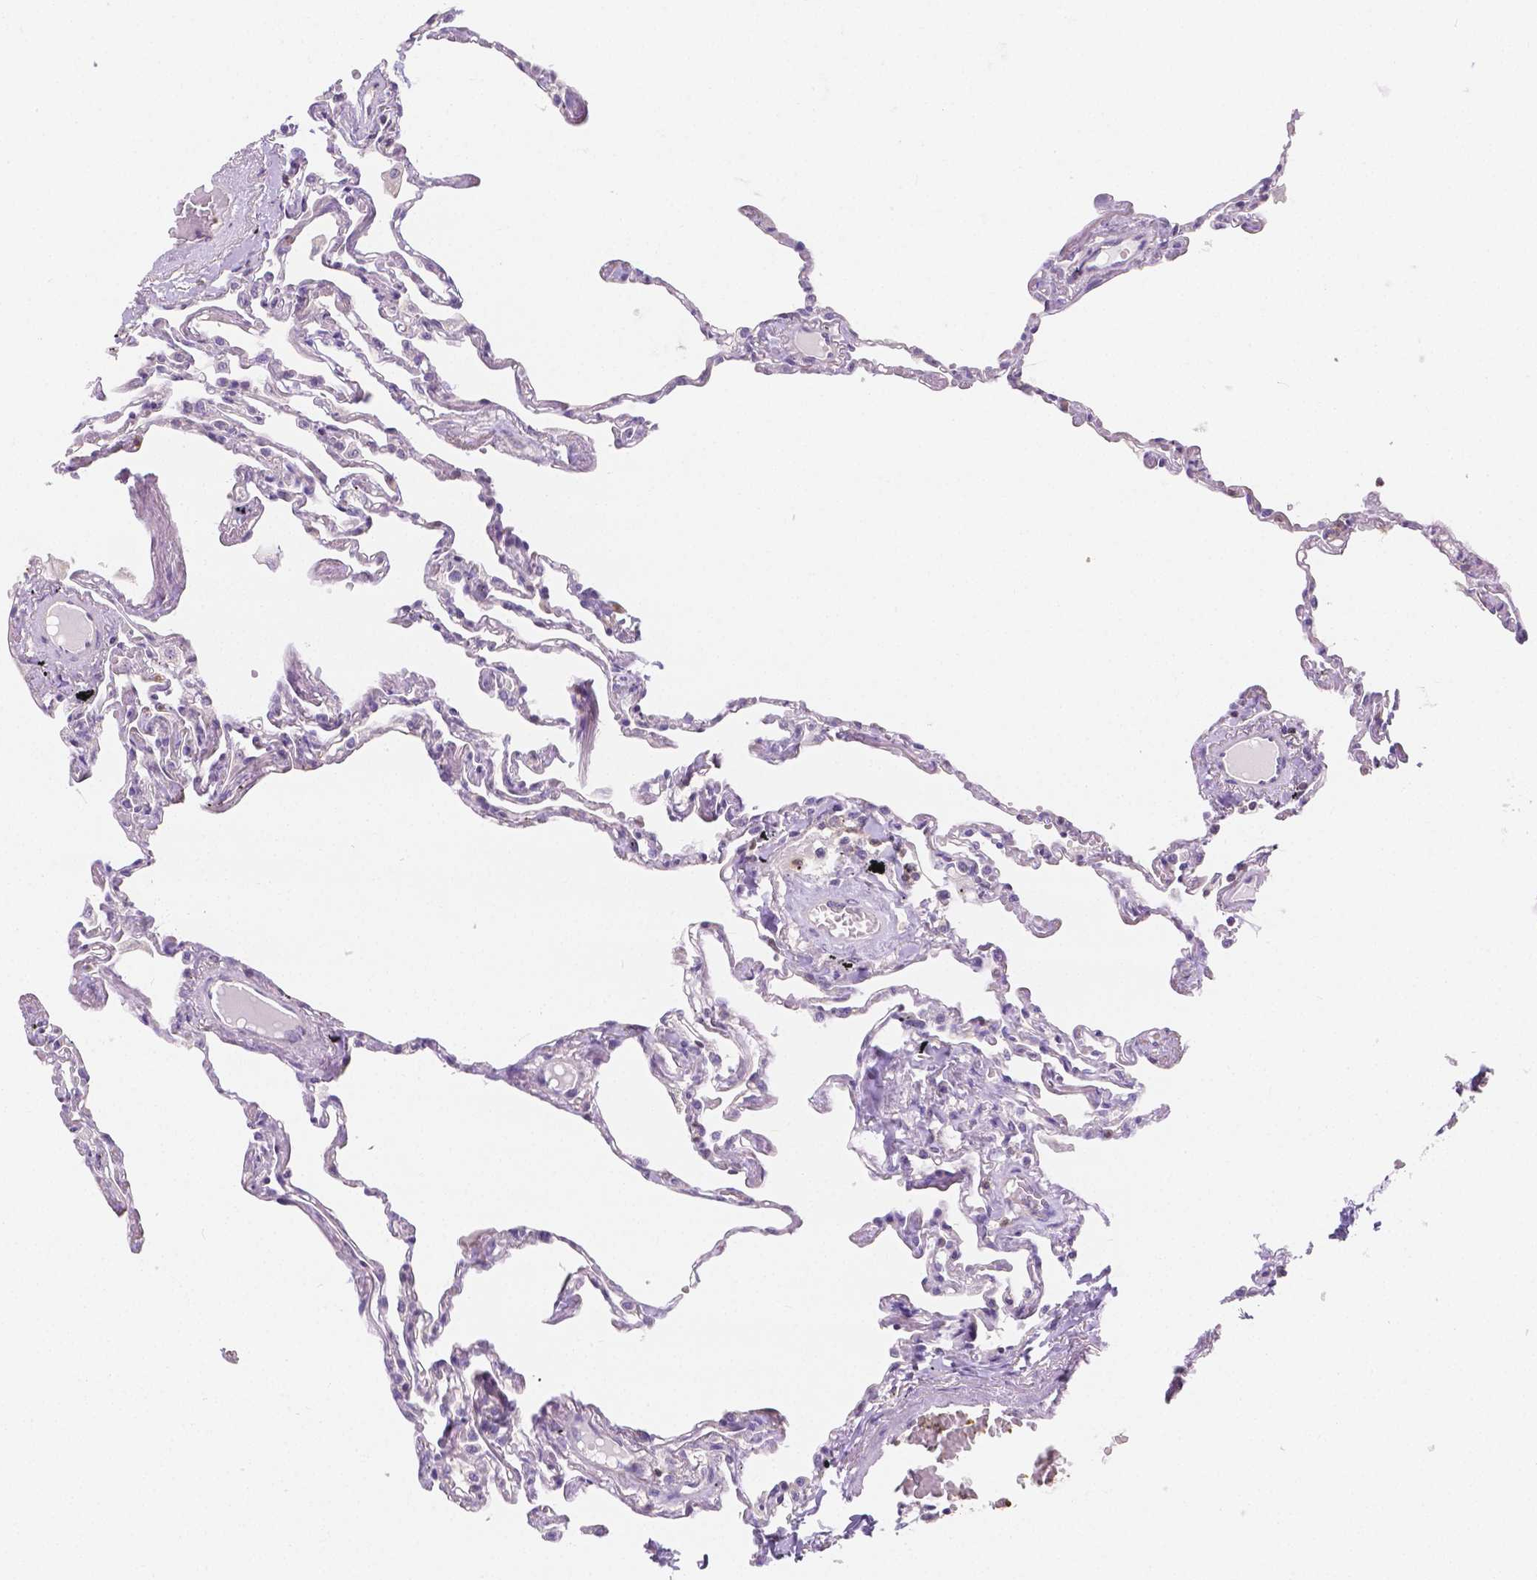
{"staining": {"intensity": "negative", "quantity": "none", "location": "none"}, "tissue": "lung", "cell_type": "Alveolar cells", "image_type": "normal", "snomed": [{"axis": "morphology", "description": "Normal tissue, NOS"}, {"axis": "topography", "description": "Lung"}], "caption": "Immunohistochemistry image of unremarkable lung stained for a protein (brown), which exhibits no expression in alveolar cells.", "gene": "SGTB", "patient": {"sex": "female", "age": 67}}